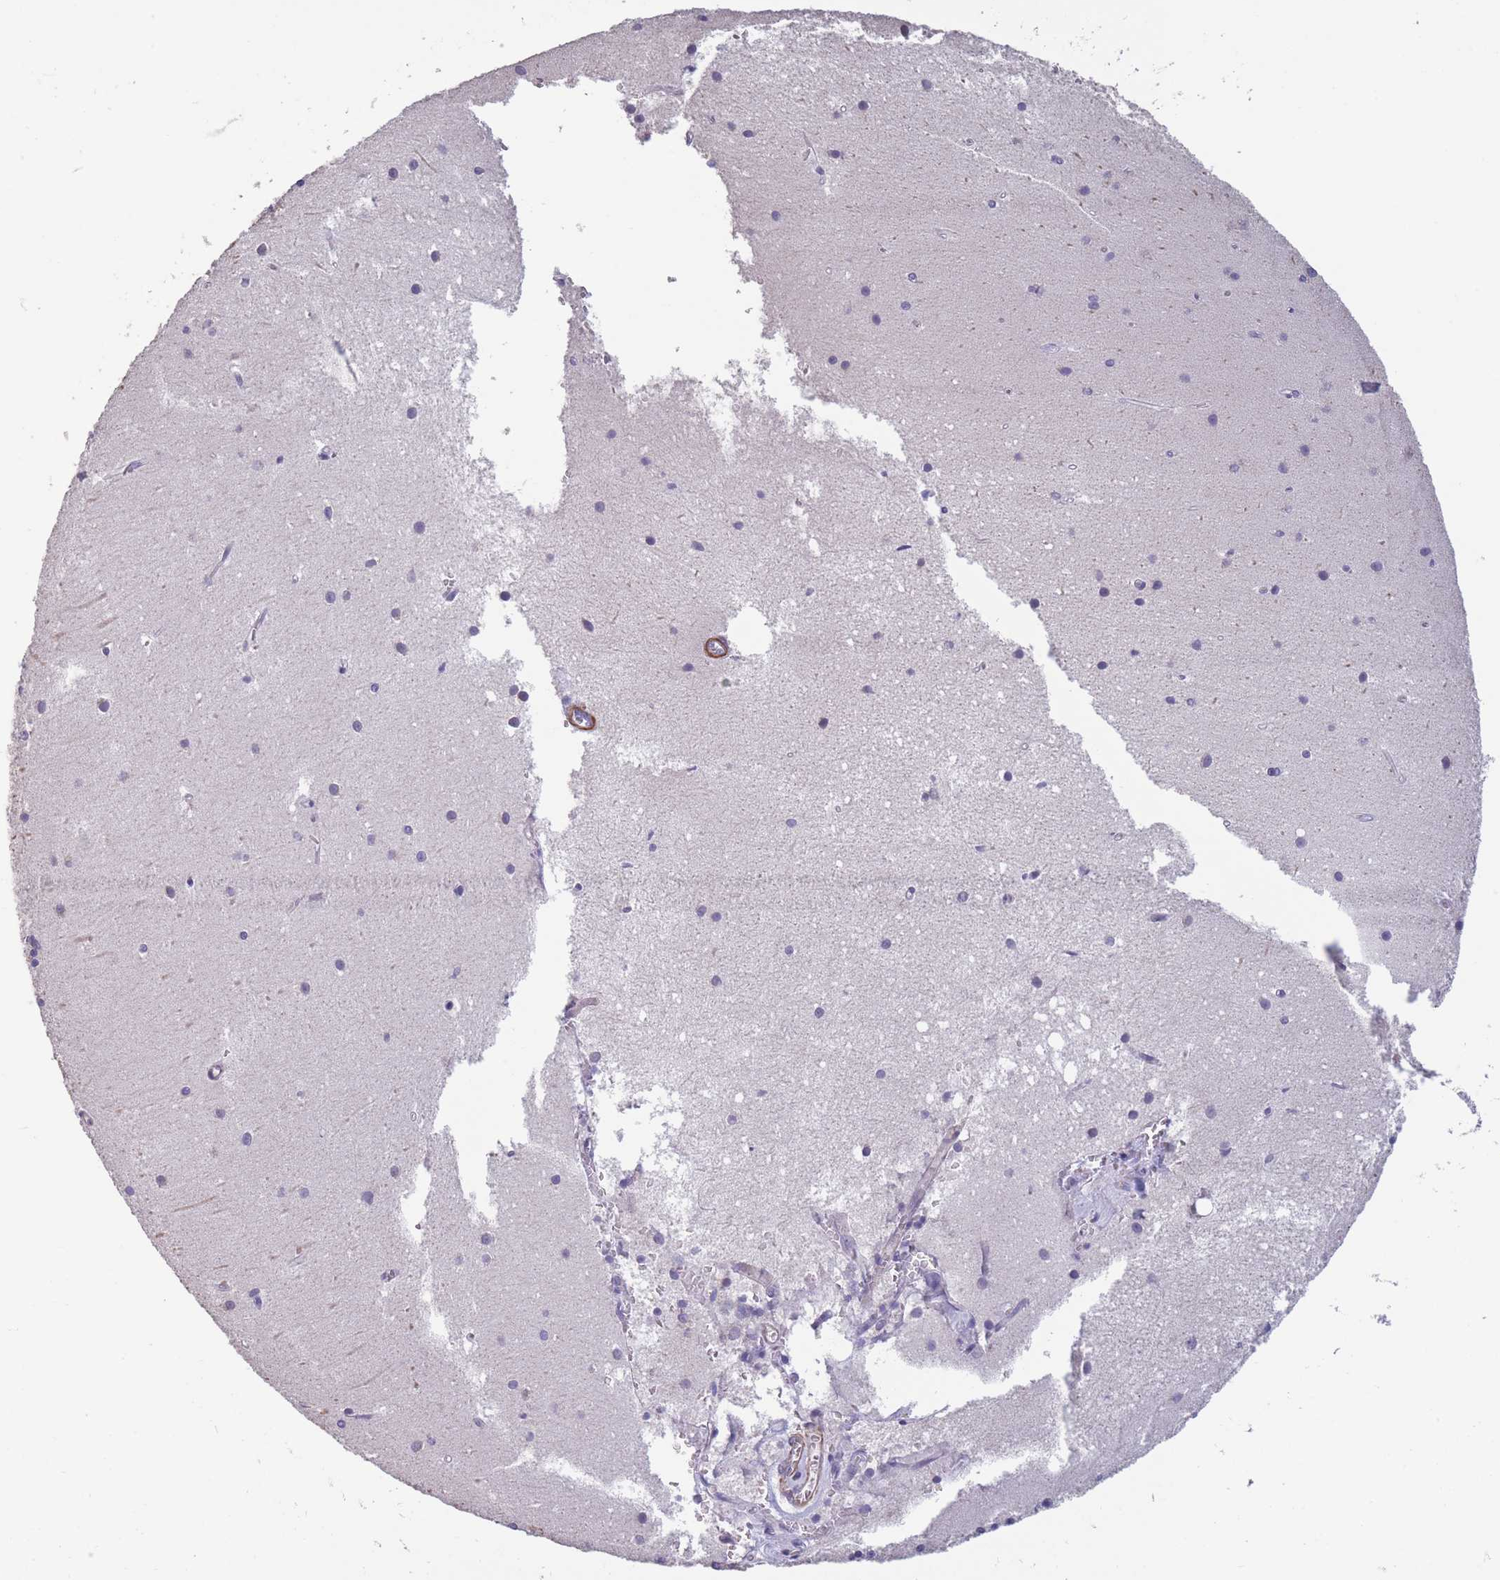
{"staining": {"intensity": "negative", "quantity": "none", "location": "none"}, "tissue": "cerebellum", "cell_type": "Cells in granular layer", "image_type": "normal", "snomed": [{"axis": "morphology", "description": "Normal tissue, NOS"}, {"axis": "topography", "description": "Cerebellum"}], "caption": "Immunohistochemistry (IHC) of normal cerebellum reveals no staining in cells in granular layer.", "gene": "TOMM40L", "patient": {"sex": "male", "age": 54}}